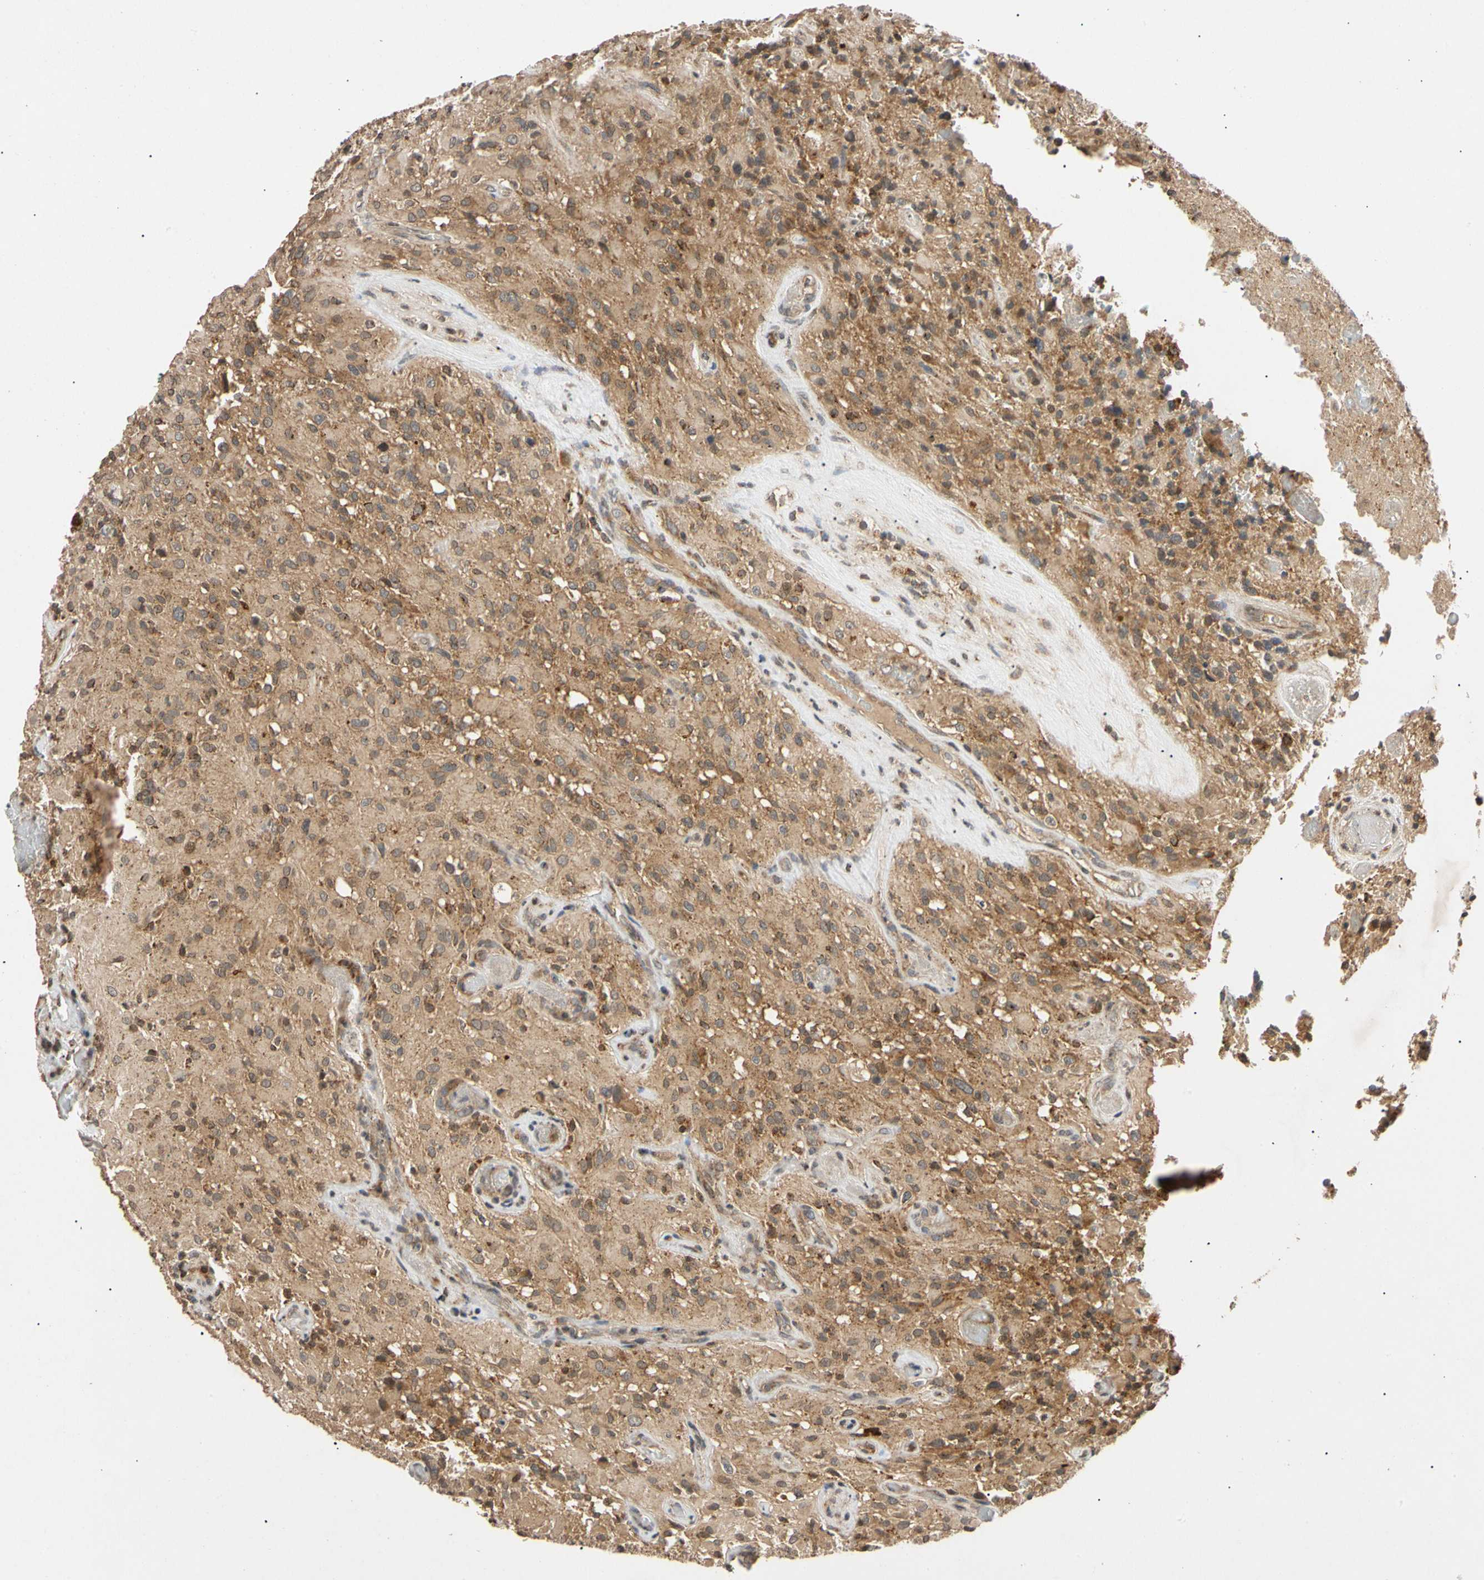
{"staining": {"intensity": "moderate", "quantity": ">75%", "location": "cytoplasmic/membranous"}, "tissue": "glioma", "cell_type": "Tumor cells", "image_type": "cancer", "snomed": [{"axis": "morphology", "description": "Glioma, malignant, High grade"}, {"axis": "topography", "description": "Brain"}], "caption": "Immunohistochemical staining of malignant glioma (high-grade) shows medium levels of moderate cytoplasmic/membranous protein positivity in approximately >75% of tumor cells.", "gene": "MRPS22", "patient": {"sex": "male", "age": 71}}